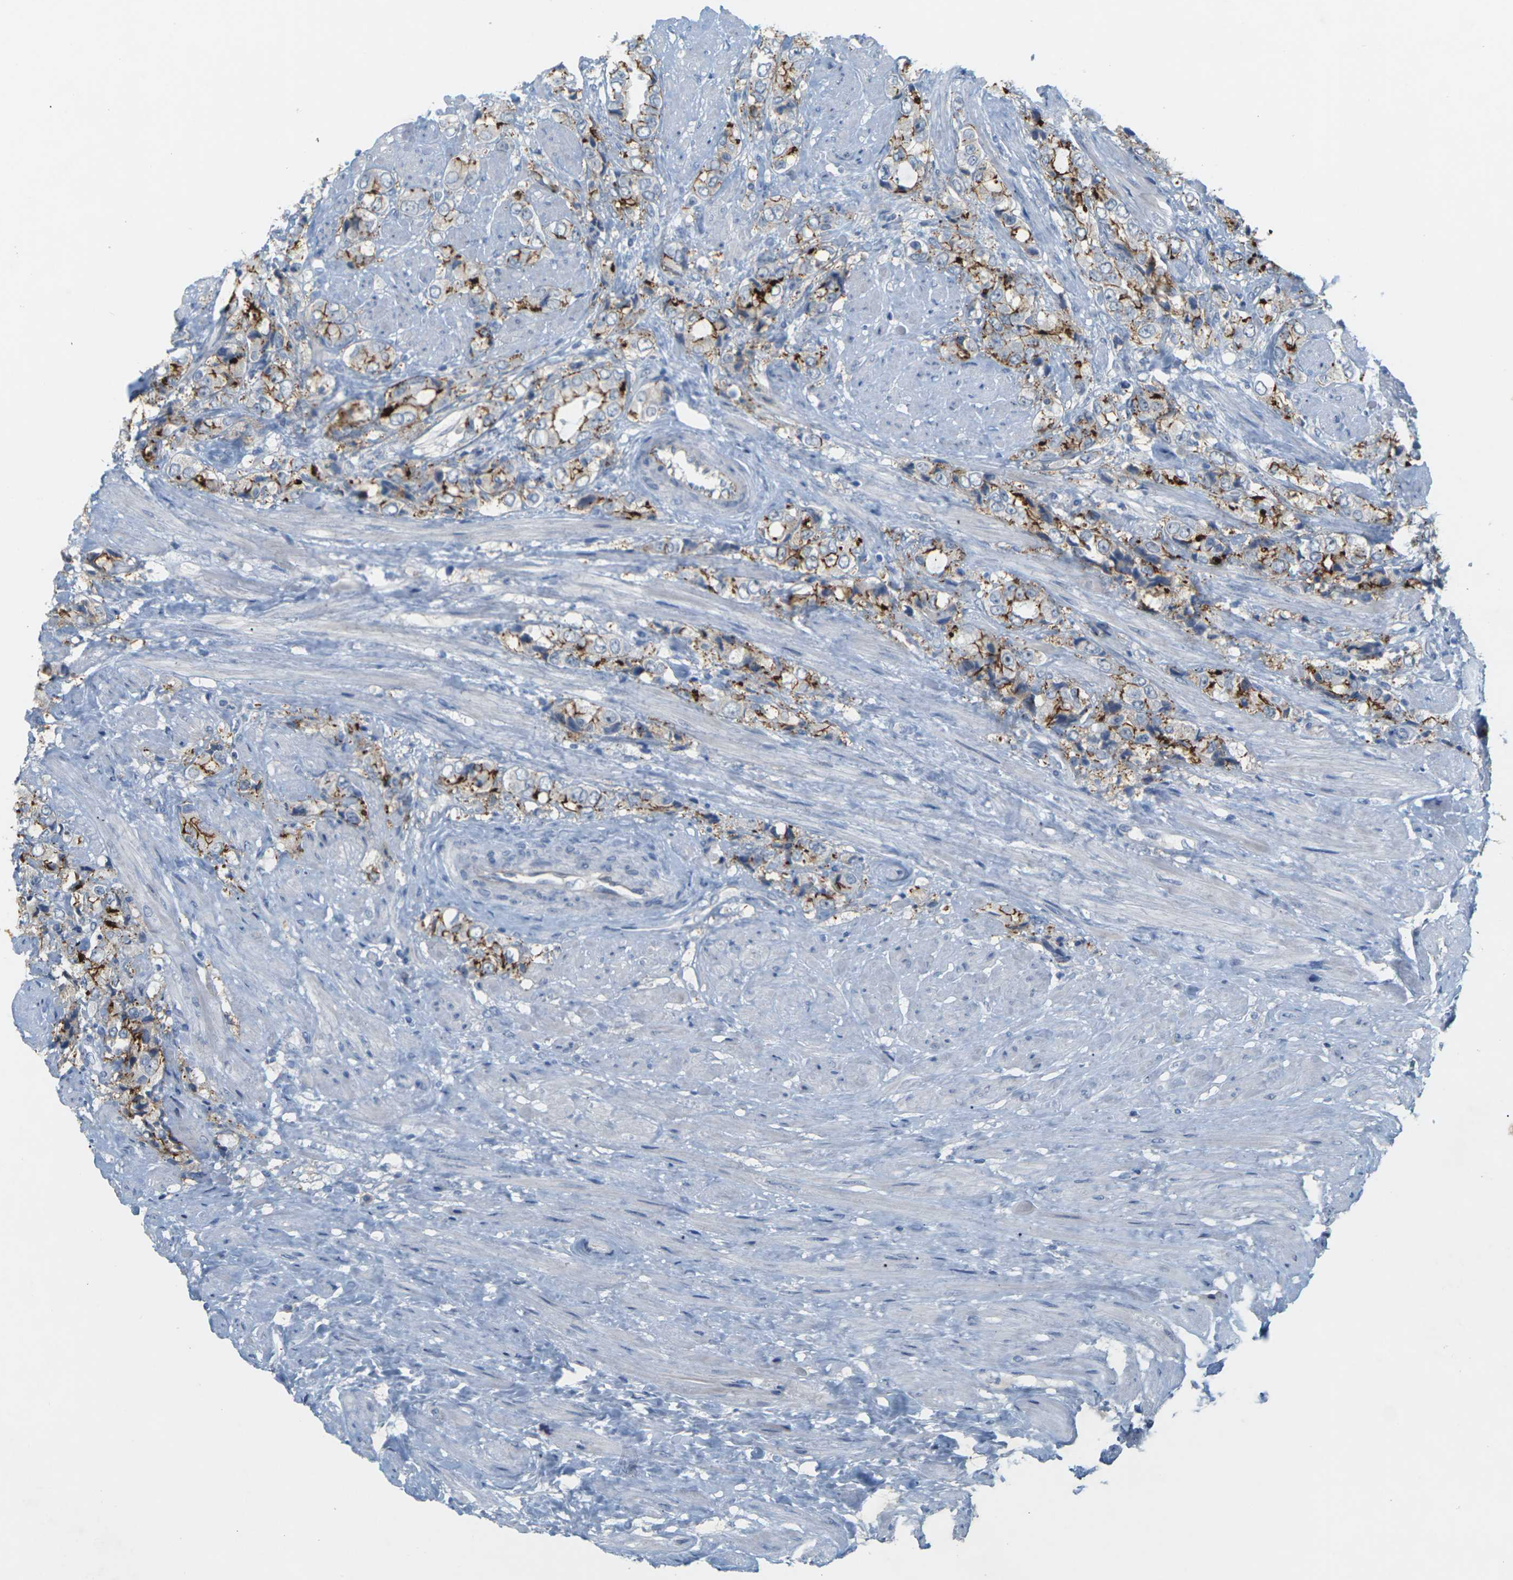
{"staining": {"intensity": "moderate", "quantity": ">75%", "location": "cytoplasmic/membranous"}, "tissue": "prostate cancer", "cell_type": "Tumor cells", "image_type": "cancer", "snomed": [{"axis": "morphology", "description": "Adenocarcinoma, High grade"}, {"axis": "topography", "description": "Prostate"}], "caption": "Immunohistochemistry (IHC) image of neoplastic tissue: prostate cancer (adenocarcinoma (high-grade)) stained using immunohistochemistry (IHC) shows medium levels of moderate protein expression localized specifically in the cytoplasmic/membranous of tumor cells, appearing as a cytoplasmic/membranous brown color.", "gene": "CLDN3", "patient": {"sex": "male", "age": 61}}